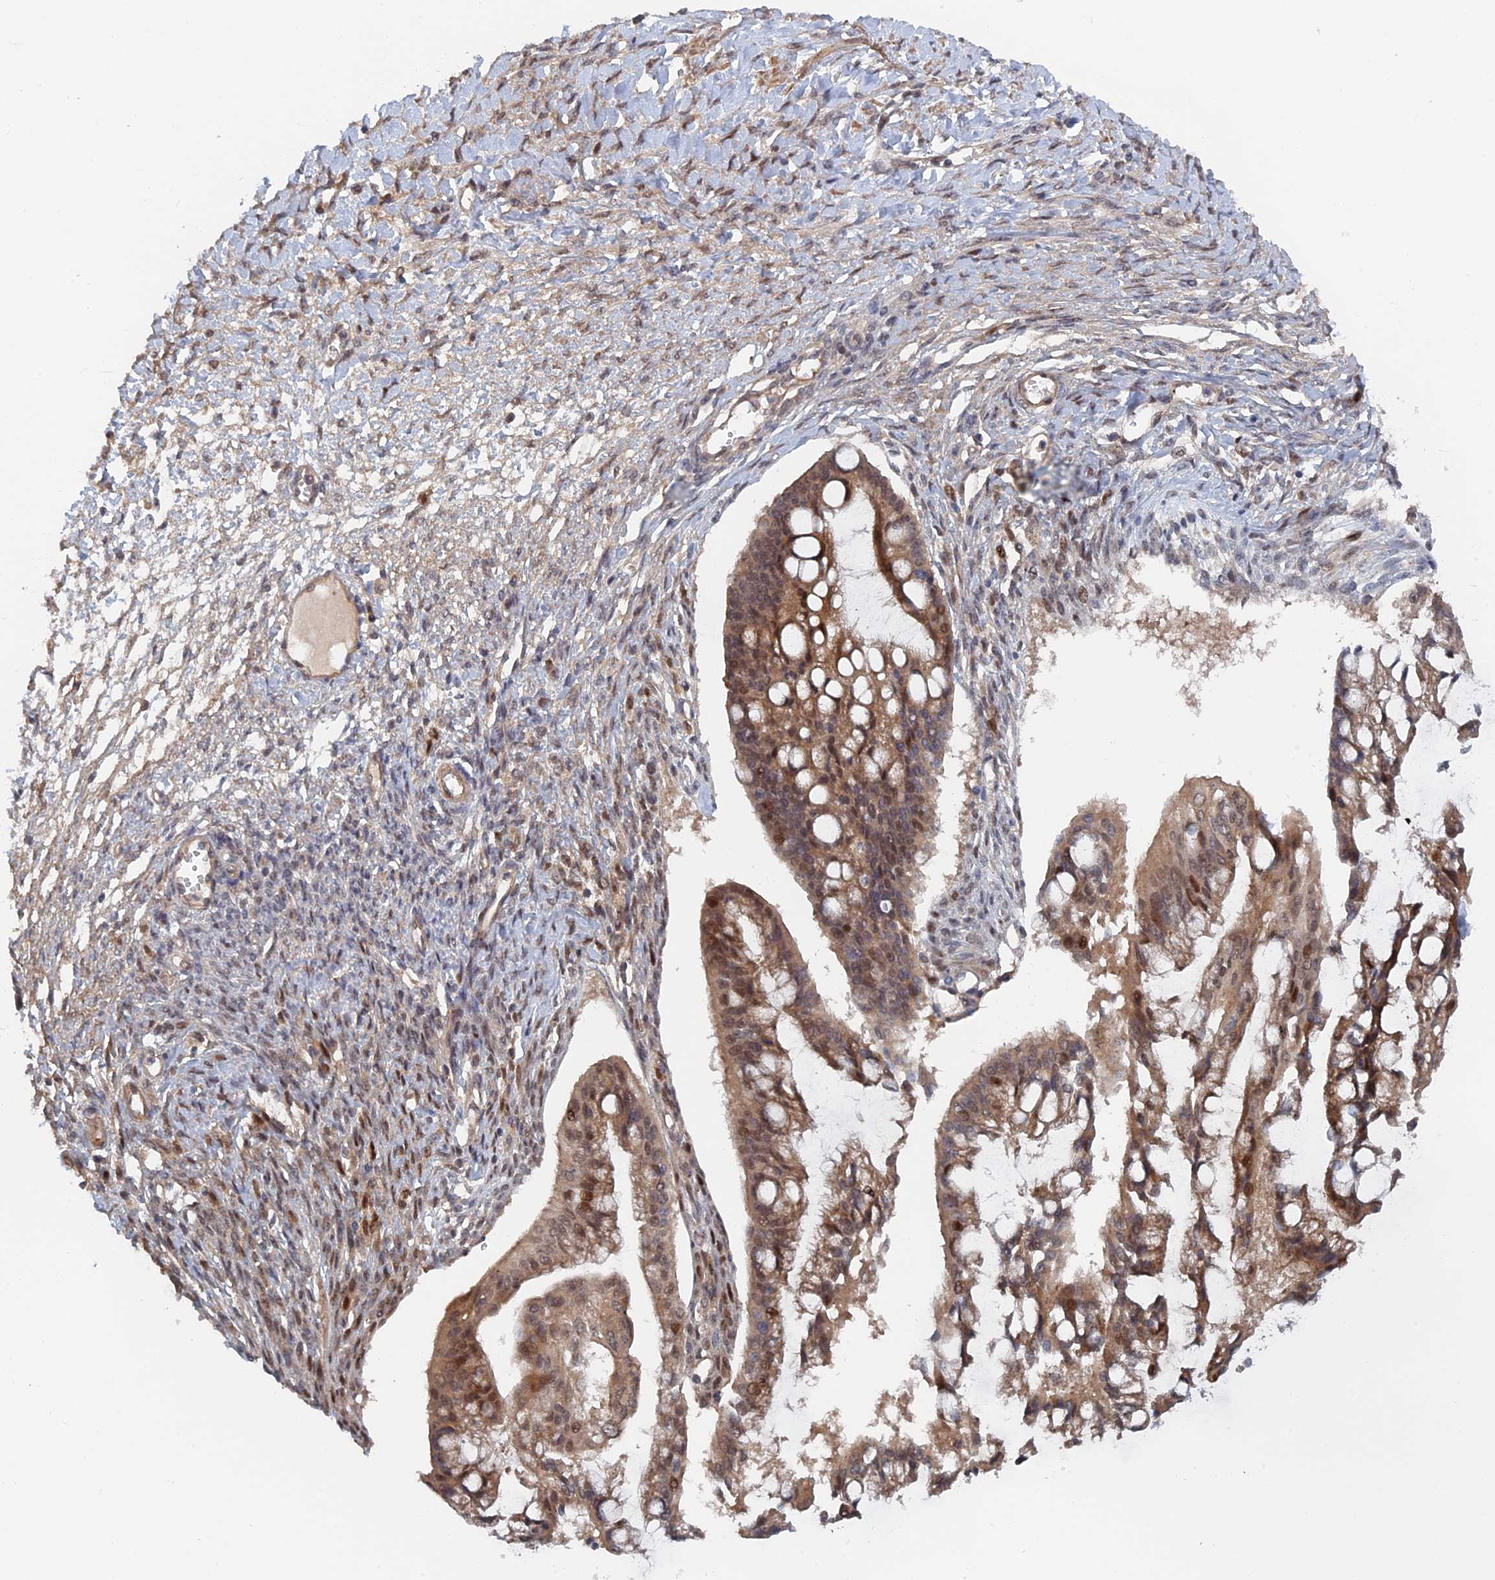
{"staining": {"intensity": "moderate", "quantity": ">75%", "location": "cytoplasmic/membranous,nuclear"}, "tissue": "ovarian cancer", "cell_type": "Tumor cells", "image_type": "cancer", "snomed": [{"axis": "morphology", "description": "Cystadenocarcinoma, mucinous, NOS"}, {"axis": "topography", "description": "Ovary"}], "caption": "Immunohistochemical staining of ovarian cancer (mucinous cystadenocarcinoma) demonstrates medium levels of moderate cytoplasmic/membranous and nuclear staining in approximately >75% of tumor cells.", "gene": "ELOVL6", "patient": {"sex": "female", "age": 73}}